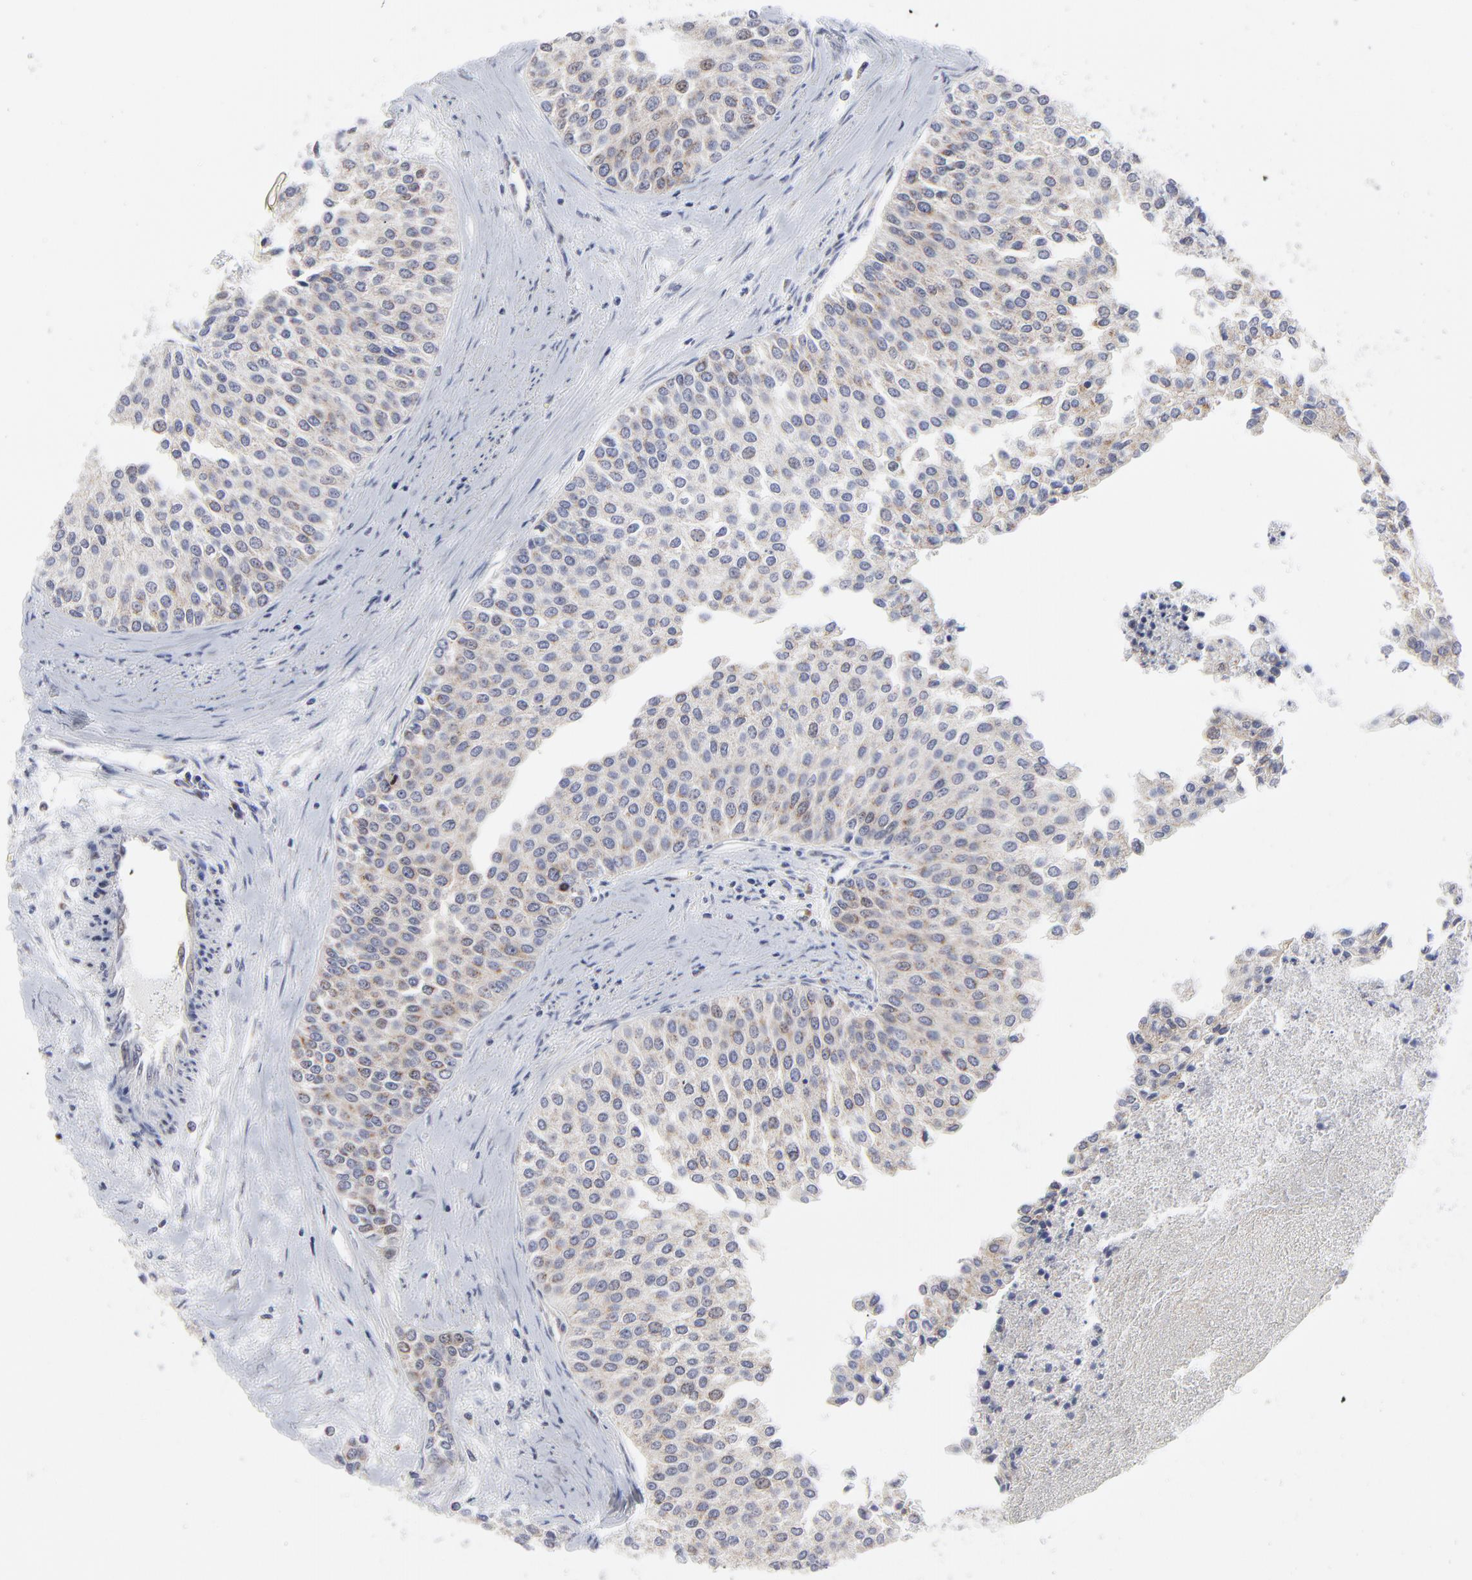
{"staining": {"intensity": "weak", "quantity": "<25%", "location": "cytoplasmic/membranous"}, "tissue": "urothelial cancer", "cell_type": "Tumor cells", "image_type": "cancer", "snomed": [{"axis": "morphology", "description": "Urothelial carcinoma, Low grade"}, {"axis": "topography", "description": "Urinary bladder"}], "caption": "Tumor cells show no significant protein expression in urothelial cancer.", "gene": "NCAPH", "patient": {"sex": "female", "age": 73}}